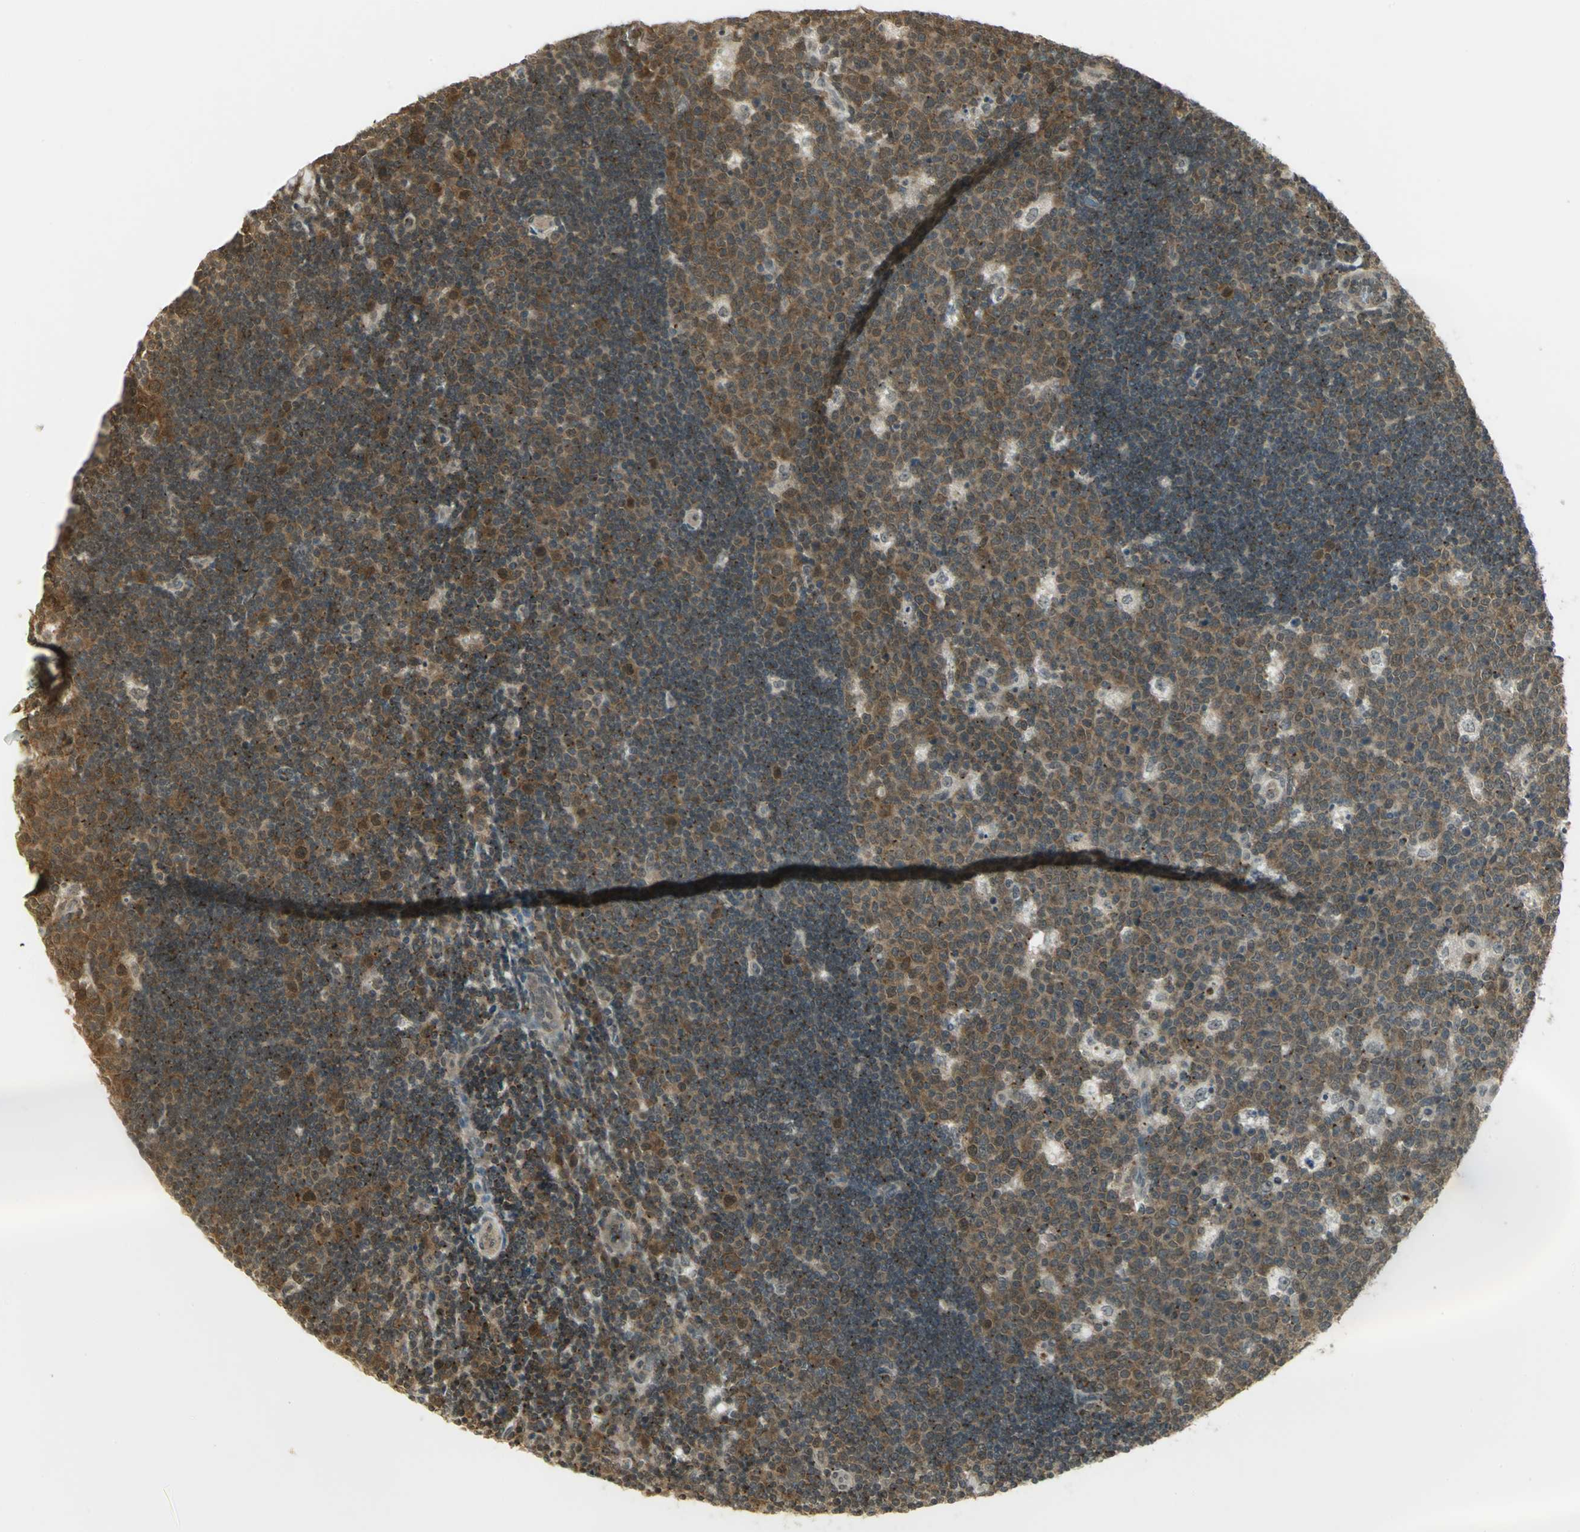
{"staining": {"intensity": "moderate", "quantity": ">75%", "location": "cytoplasmic/membranous"}, "tissue": "lymph node", "cell_type": "Germinal center cells", "image_type": "normal", "snomed": [{"axis": "morphology", "description": "Normal tissue, NOS"}, {"axis": "topography", "description": "Lymph node"}, {"axis": "topography", "description": "Salivary gland"}], "caption": "IHC (DAB (3,3'-diaminobenzidine)) staining of benign human lymph node exhibits moderate cytoplasmic/membranous protein staining in approximately >75% of germinal center cells. (brown staining indicates protein expression, while blue staining denotes nuclei).", "gene": "CDC34", "patient": {"sex": "male", "age": 8}}